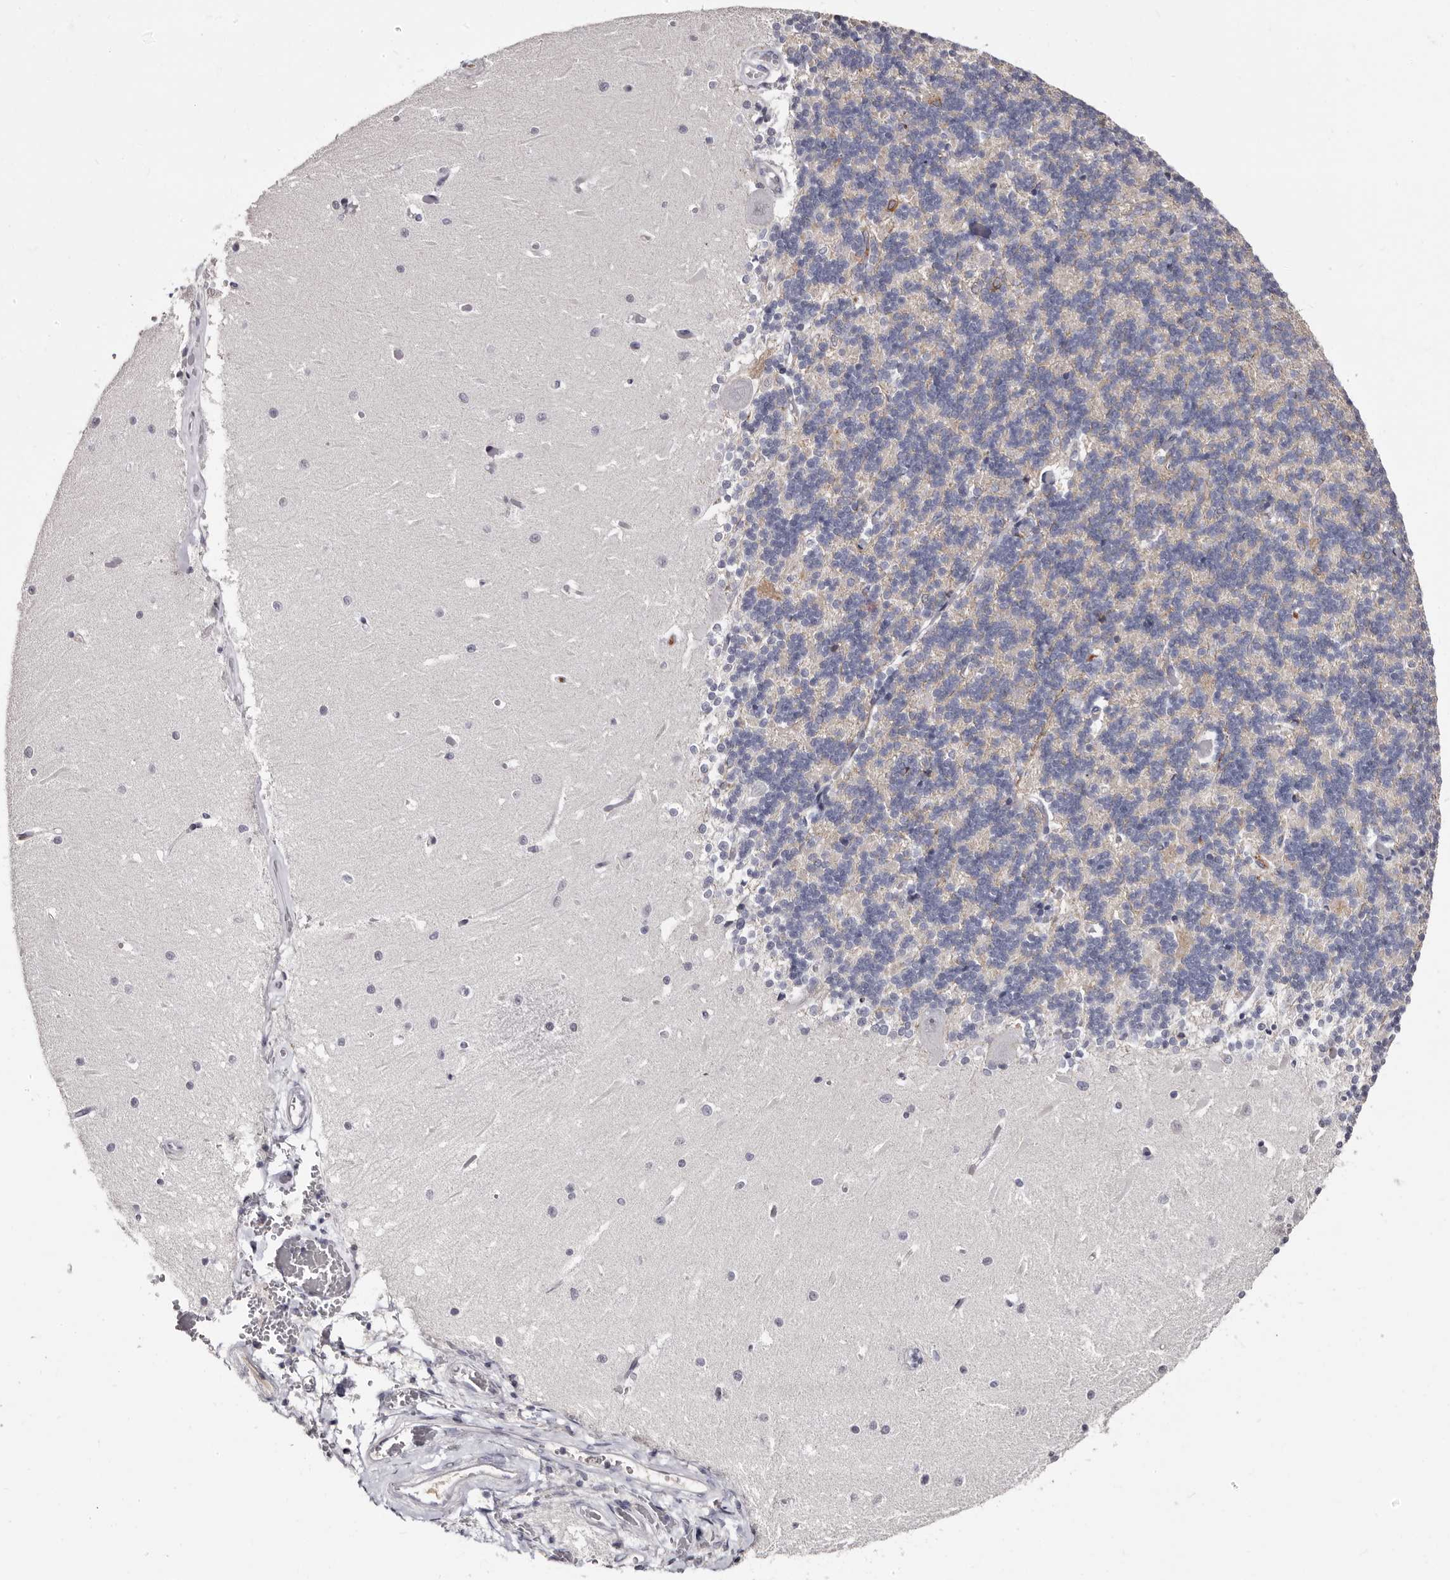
{"staining": {"intensity": "negative", "quantity": "none", "location": "none"}, "tissue": "cerebellum", "cell_type": "Cells in granular layer", "image_type": "normal", "snomed": [{"axis": "morphology", "description": "Normal tissue, NOS"}, {"axis": "topography", "description": "Cerebellum"}], "caption": "DAB (3,3'-diaminobenzidine) immunohistochemical staining of benign cerebellum demonstrates no significant expression in cells in granular layer. (DAB (3,3'-diaminobenzidine) immunohistochemistry, high magnification).", "gene": "TBC1D22B", "patient": {"sex": "male", "age": 37}}